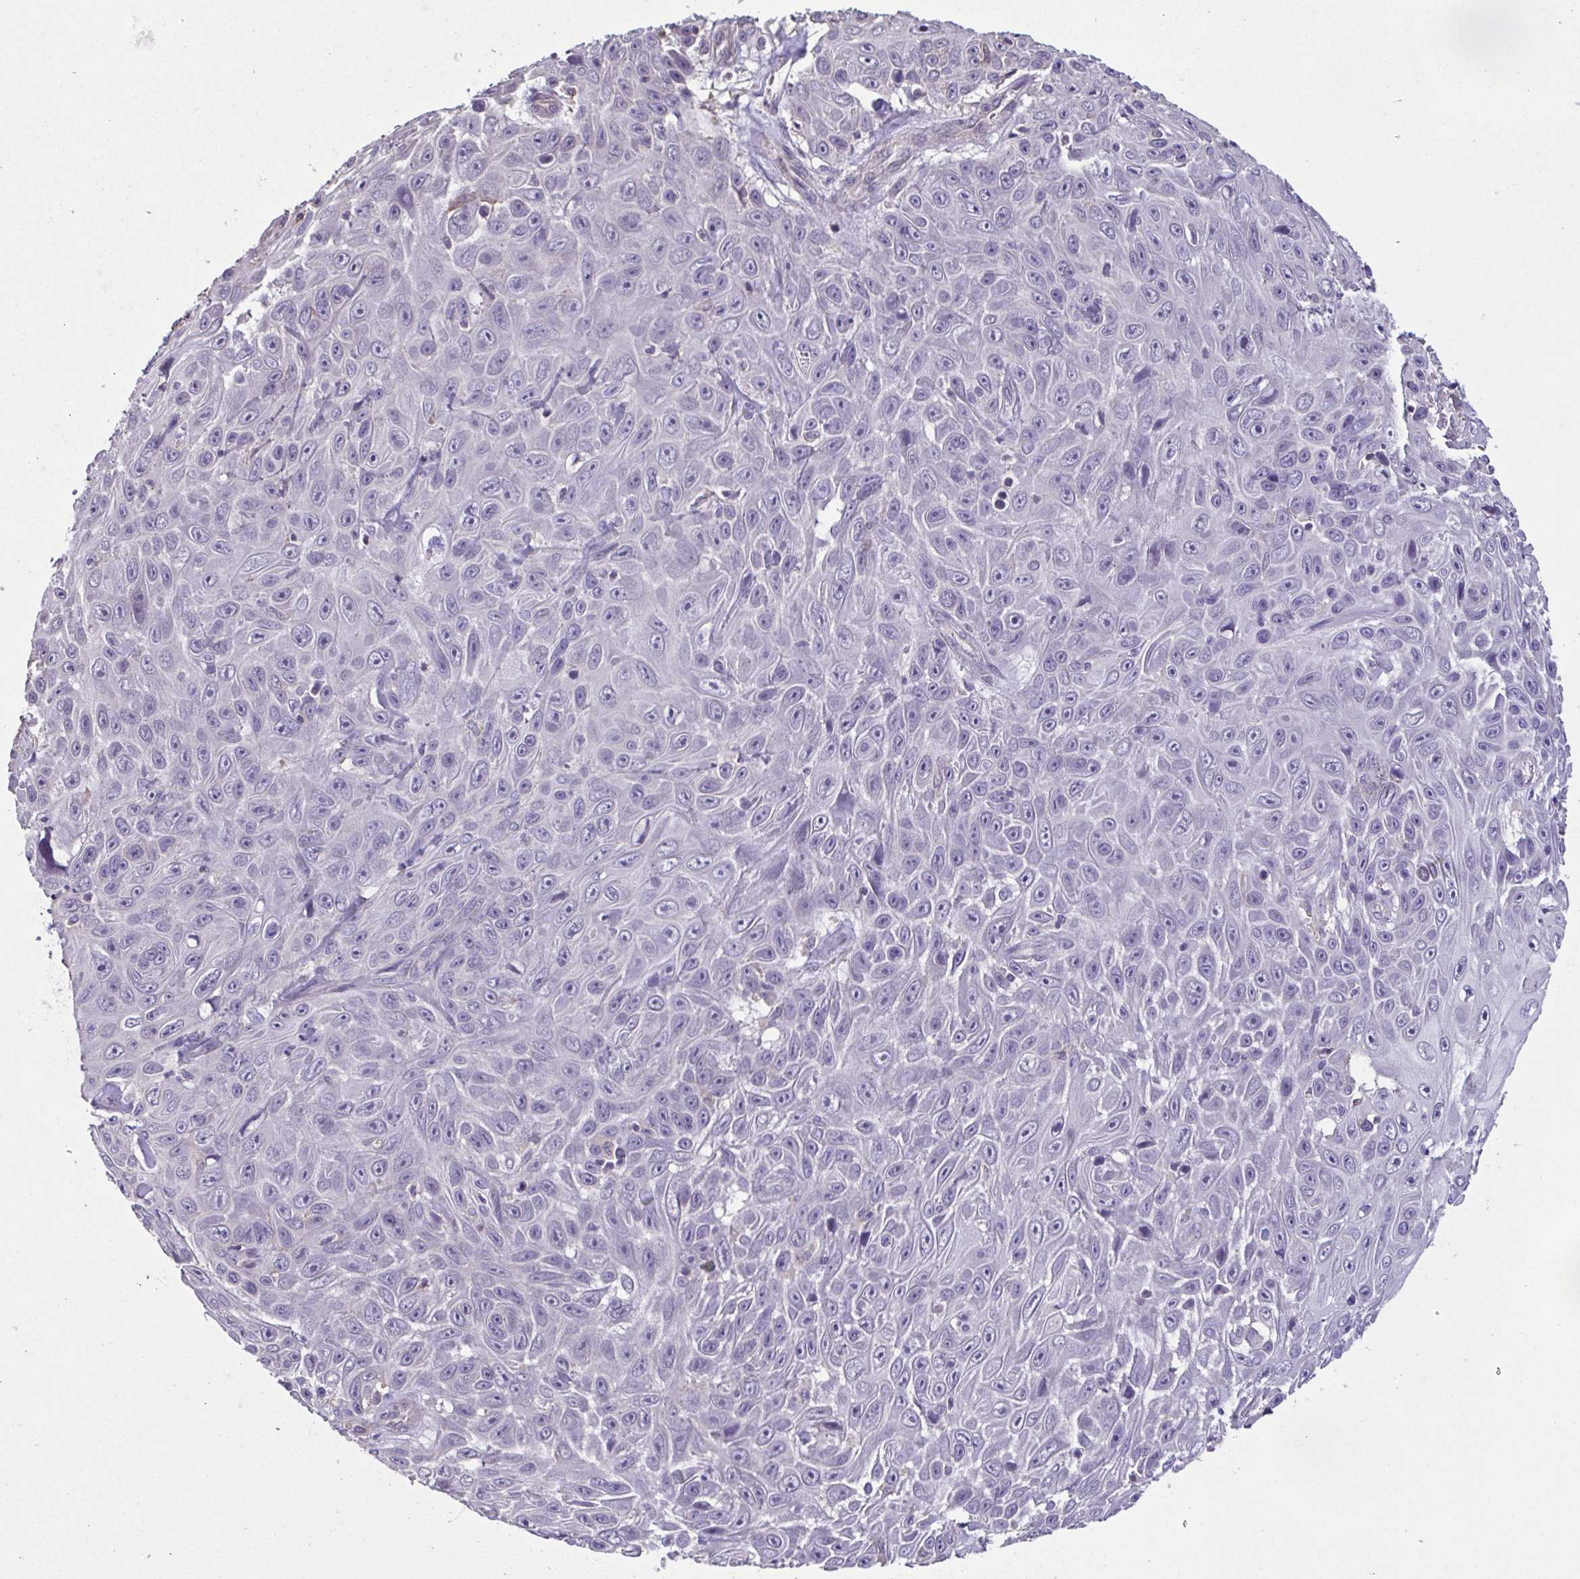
{"staining": {"intensity": "negative", "quantity": "none", "location": "none"}, "tissue": "skin cancer", "cell_type": "Tumor cells", "image_type": "cancer", "snomed": [{"axis": "morphology", "description": "Squamous cell carcinoma, NOS"}, {"axis": "topography", "description": "Skin"}], "caption": "A high-resolution photomicrograph shows immunohistochemistry (IHC) staining of skin cancer (squamous cell carcinoma), which exhibits no significant expression in tumor cells. The staining is performed using DAB (3,3'-diaminobenzidine) brown chromogen with nuclei counter-stained in using hematoxylin.", "gene": "ACTRT2", "patient": {"sex": "male", "age": 82}}